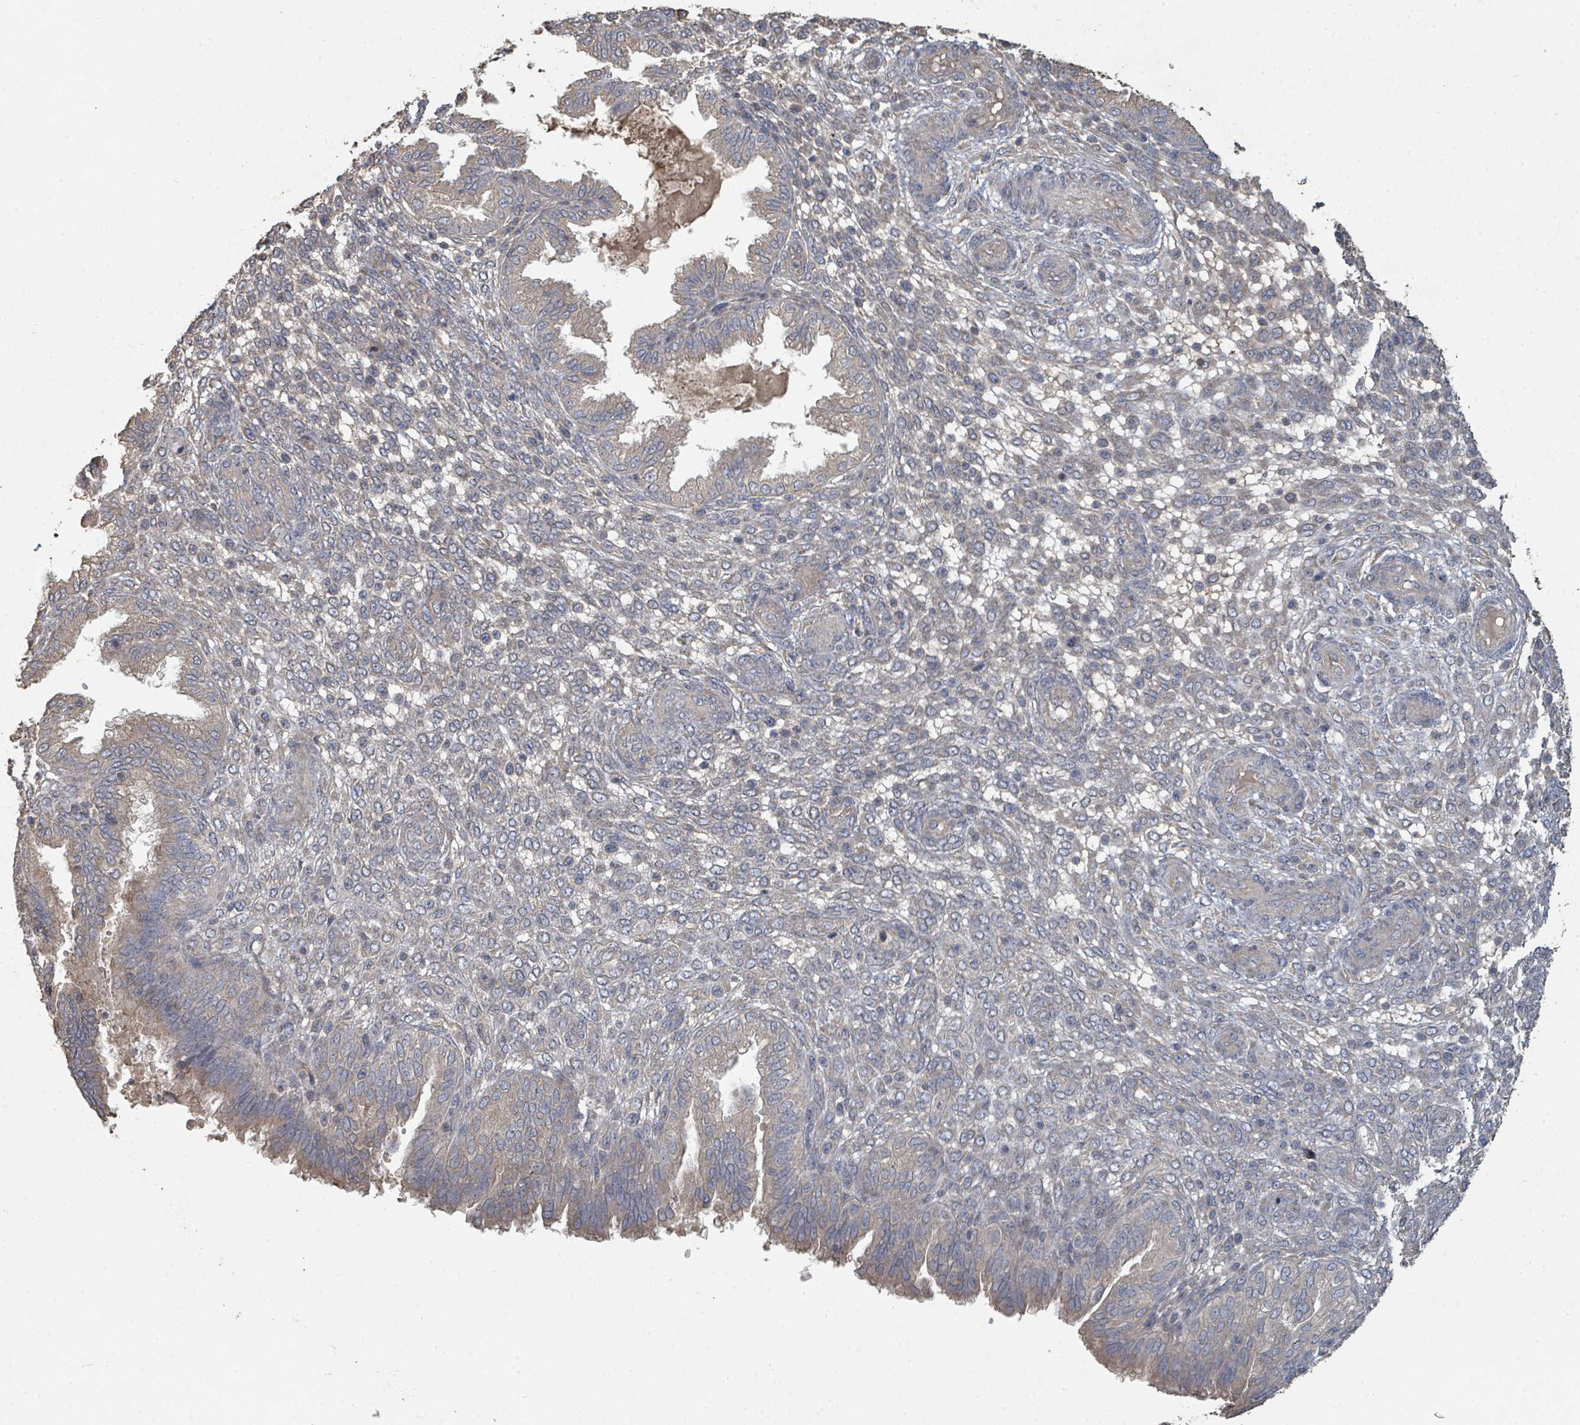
{"staining": {"intensity": "negative", "quantity": "none", "location": "none"}, "tissue": "endometrium", "cell_type": "Cells in endometrial stroma", "image_type": "normal", "snomed": [{"axis": "morphology", "description": "Normal tissue, NOS"}, {"axis": "topography", "description": "Endometrium"}], "caption": "High power microscopy photomicrograph of an immunohistochemistry histopathology image of benign endometrium, revealing no significant staining in cells in endometrial stroma.", "gene": "WDFY1", "patient": {"sex": "female", "age": 33}}